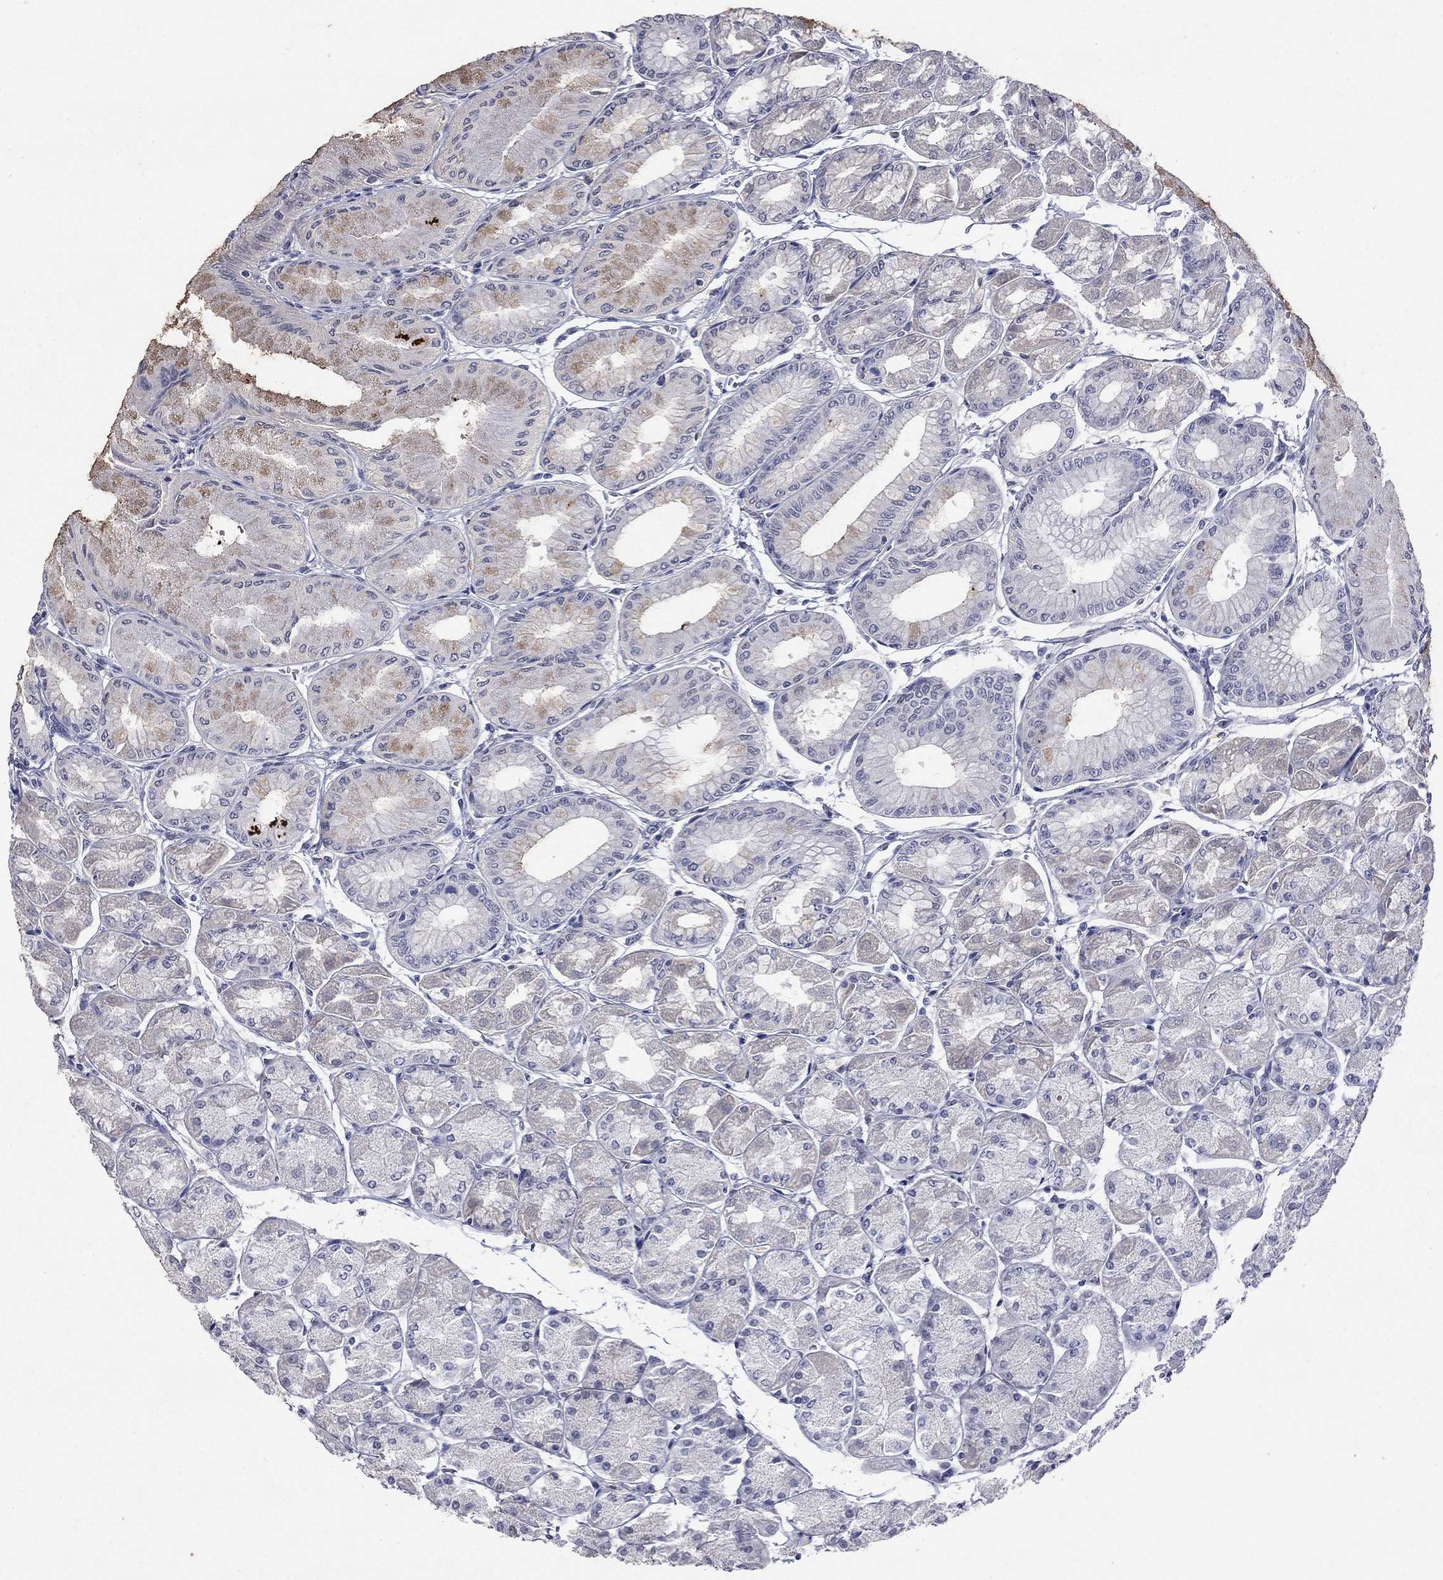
{"staining": {"intensity": "weak", "quantity": "<25%", "location": "cytoplasmic/membranous"}, "tissue": "stomach", "cell_type": "Glandular cells", "image_type": "normal", "snomed": [{"axis": "morphology", "description": "Normal tissue, NOS"}, {"axis": "topography", "description": "Stomach, upper"}], "caption": "This is an IHC histopathology image of normal human stomach. There is no expression in glandular cells.", "gene": "SLC51A", "patient": {"sex": "male", "age": 60}}